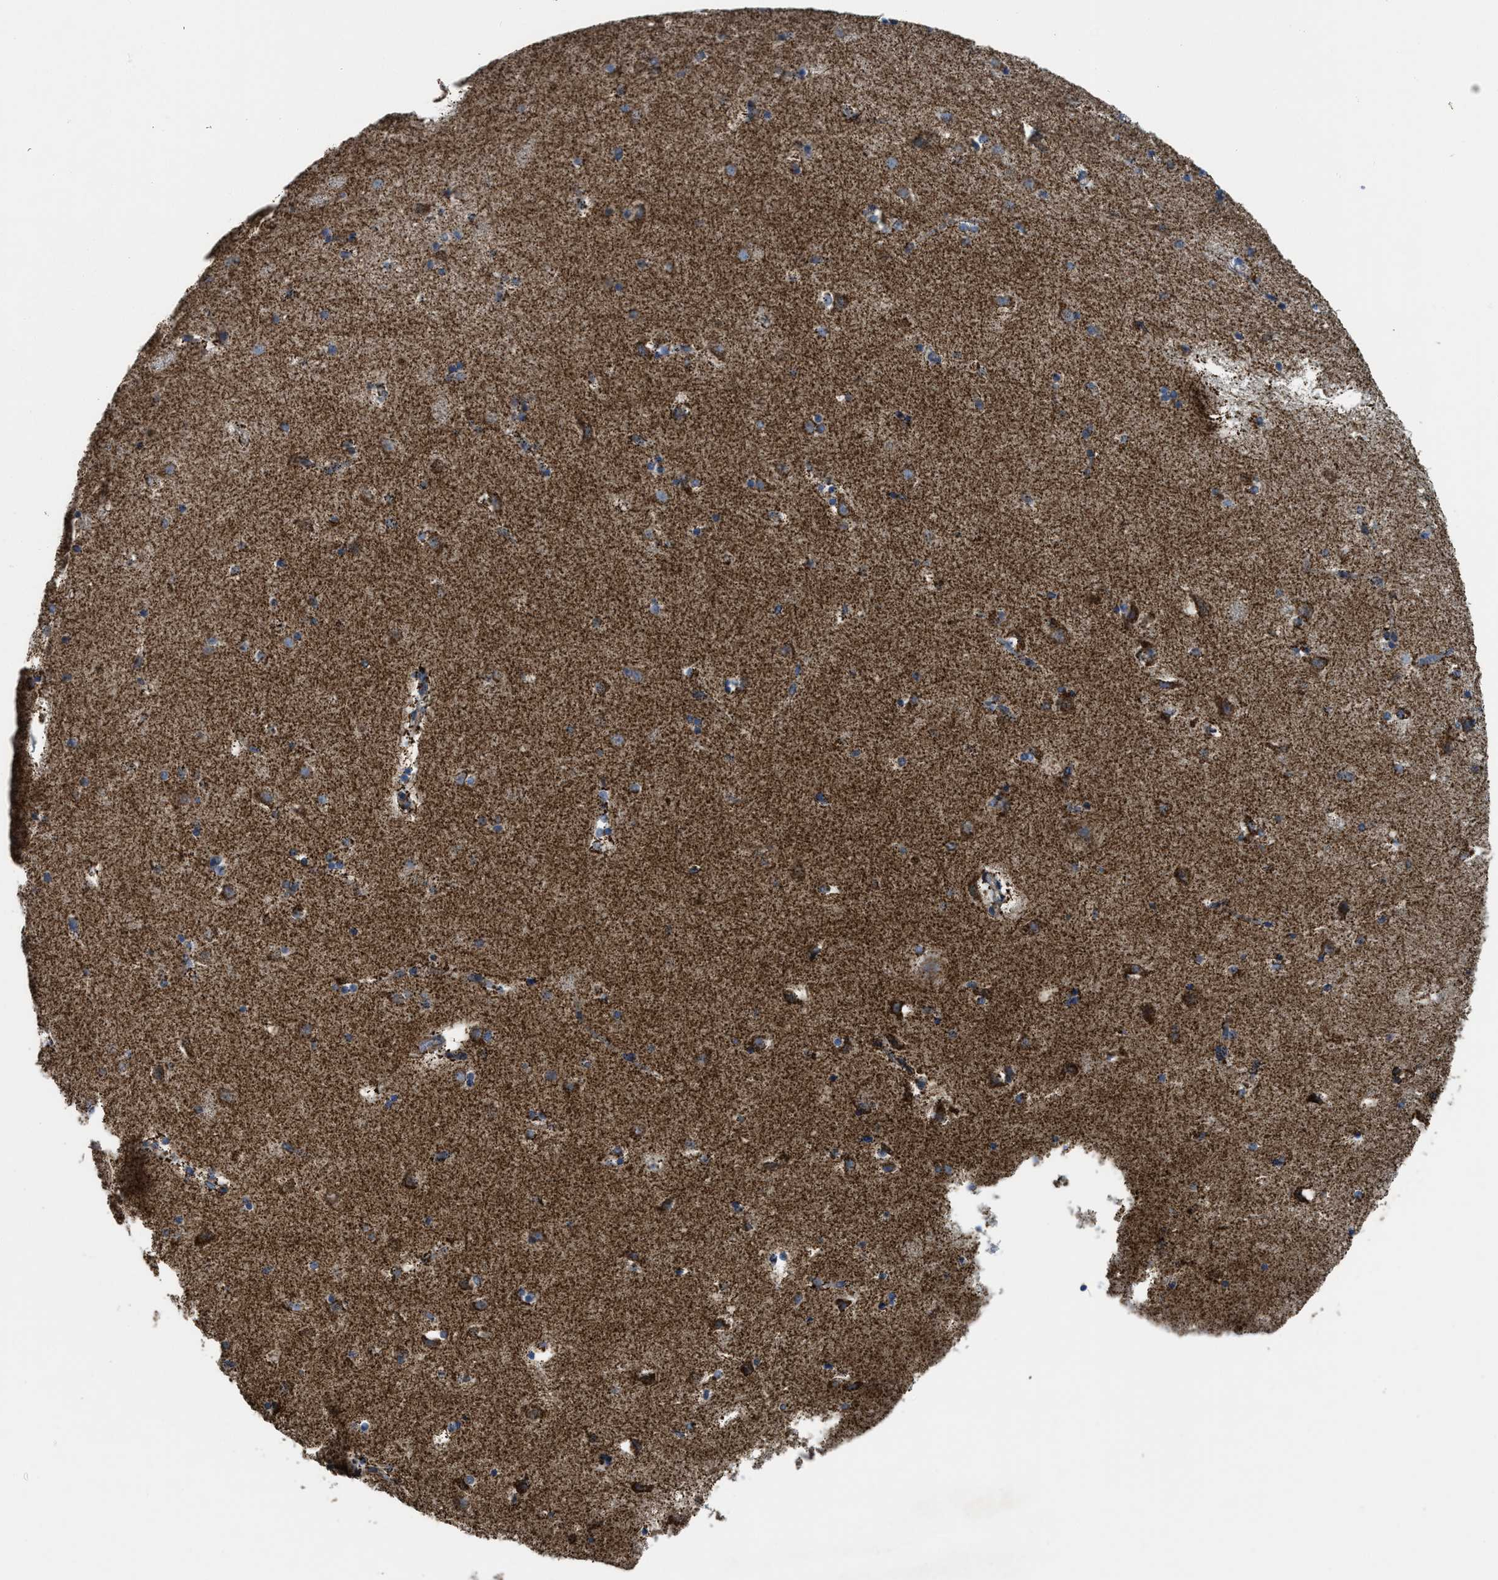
{"staining": {"intensity": "moderate", "quantity": ">75%", "location": "cytoplasmic/membranous"}, "tissue": "caudate", "cell_type": "Glial cells", "image_type": "normal", "snomed": [{"axis": "morphology", "description": "Normal tissue, NOS"}, {"axis": "topography", "description": "Lateral ventricle wall"}], "caption": "Normal caudate reveals moderate cytoplasmic/membranous staining in about >75% of glial cells, visualized by immunohistochemistry. The protein of interest is stained brown, and the nuclei are stained in blue (DAB (3,3'-diaminobenzidine) IHC with brightfield microscopy, high magnification).", "gene": "GATD3", "patient": {"sex": "male", "age": 45}}